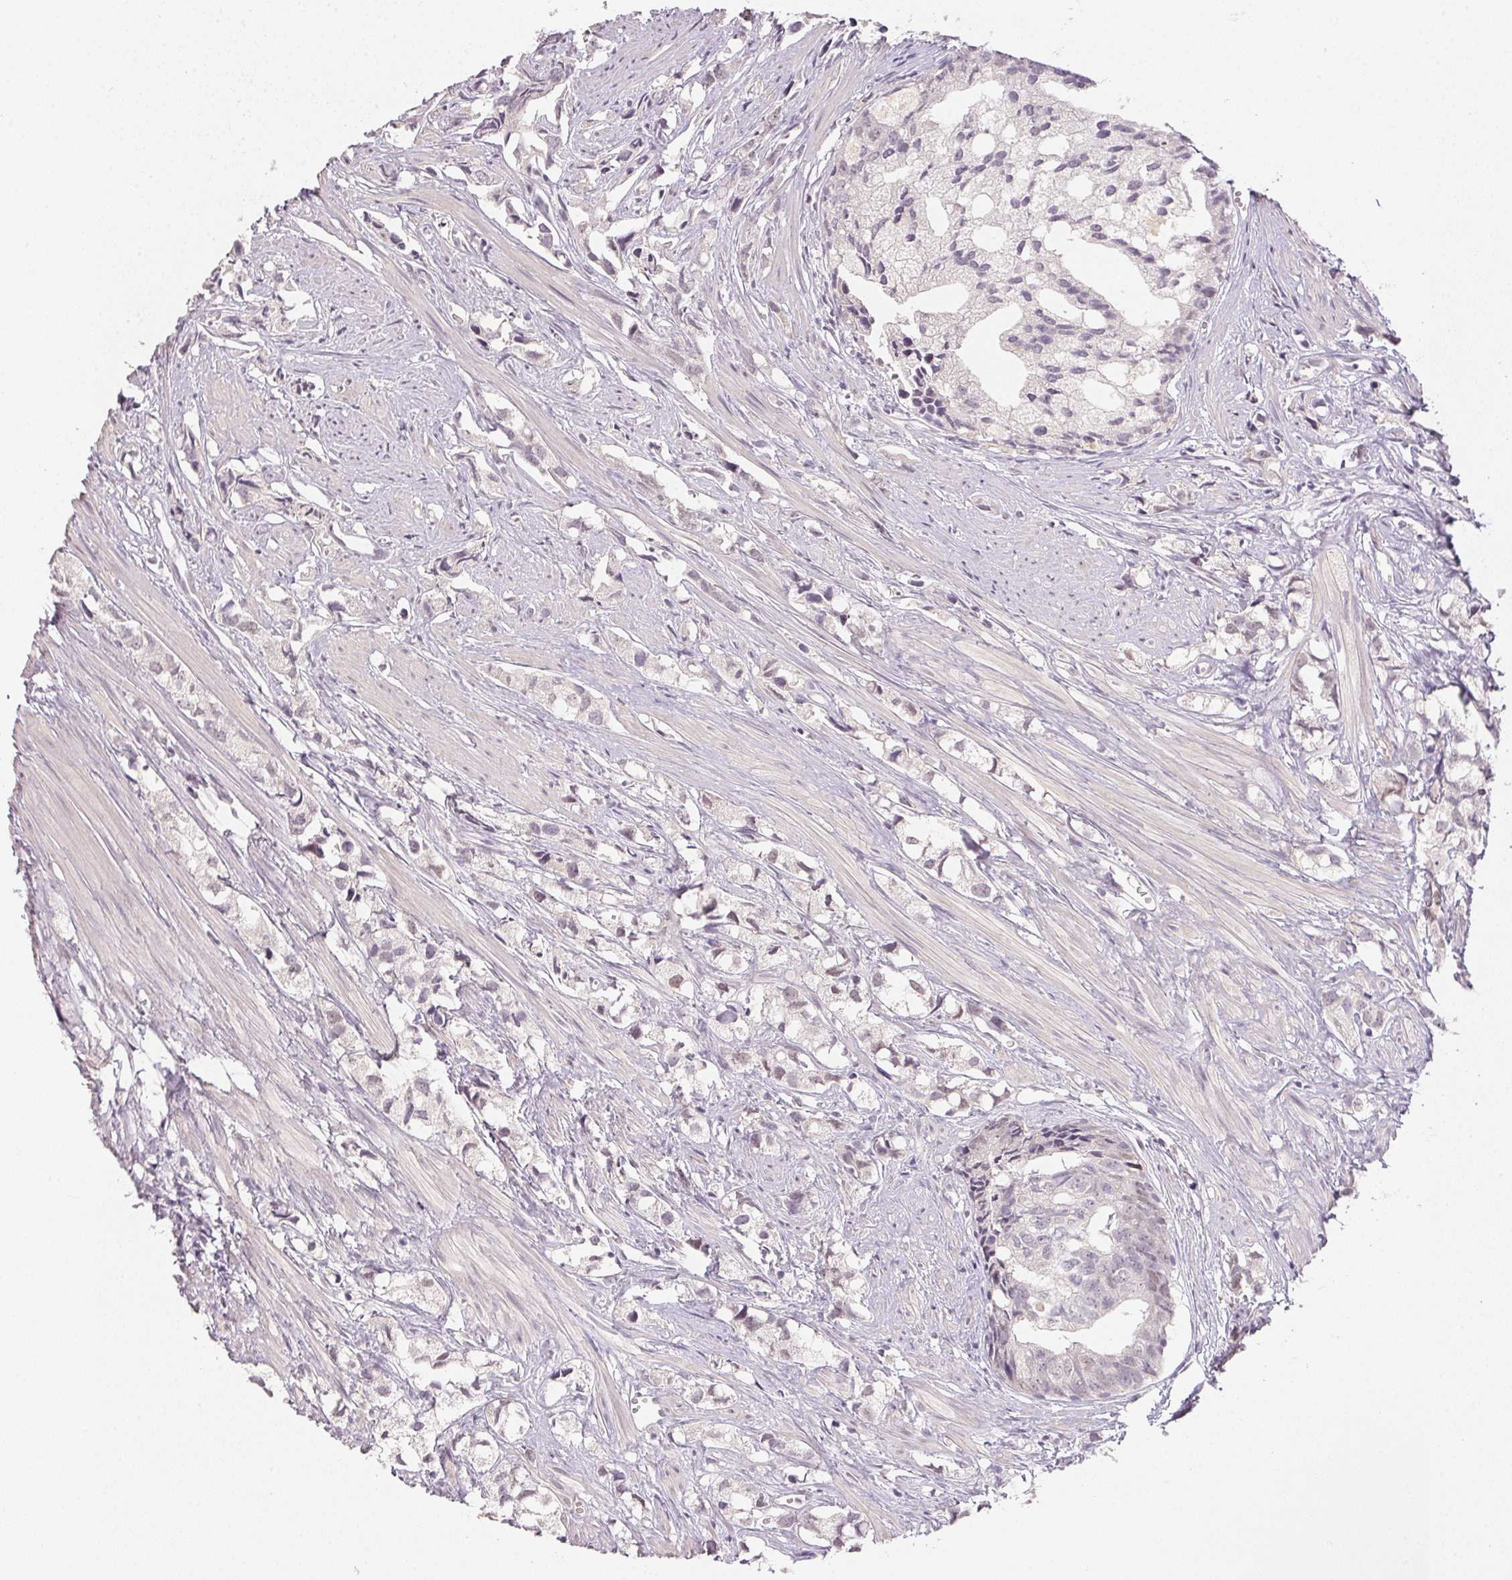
{"staining": {"intensity": "negative", "quantity": "none", "location": "none"}, "tissue": "prostate cancer", "cell_type": "Tumor cells", "image_type": "cancer", "snomed": [{"axis": "morphology", "description": "Adenocarcinoma, High grade"}, {"axis": "topography", "description": "Prostate"}], "caption": "Prostate cancer stained for a protein using IHC displays no positivity tumor cells.", "gene": "POLR3G", "patient": {"sex": "male", "age": 58}}